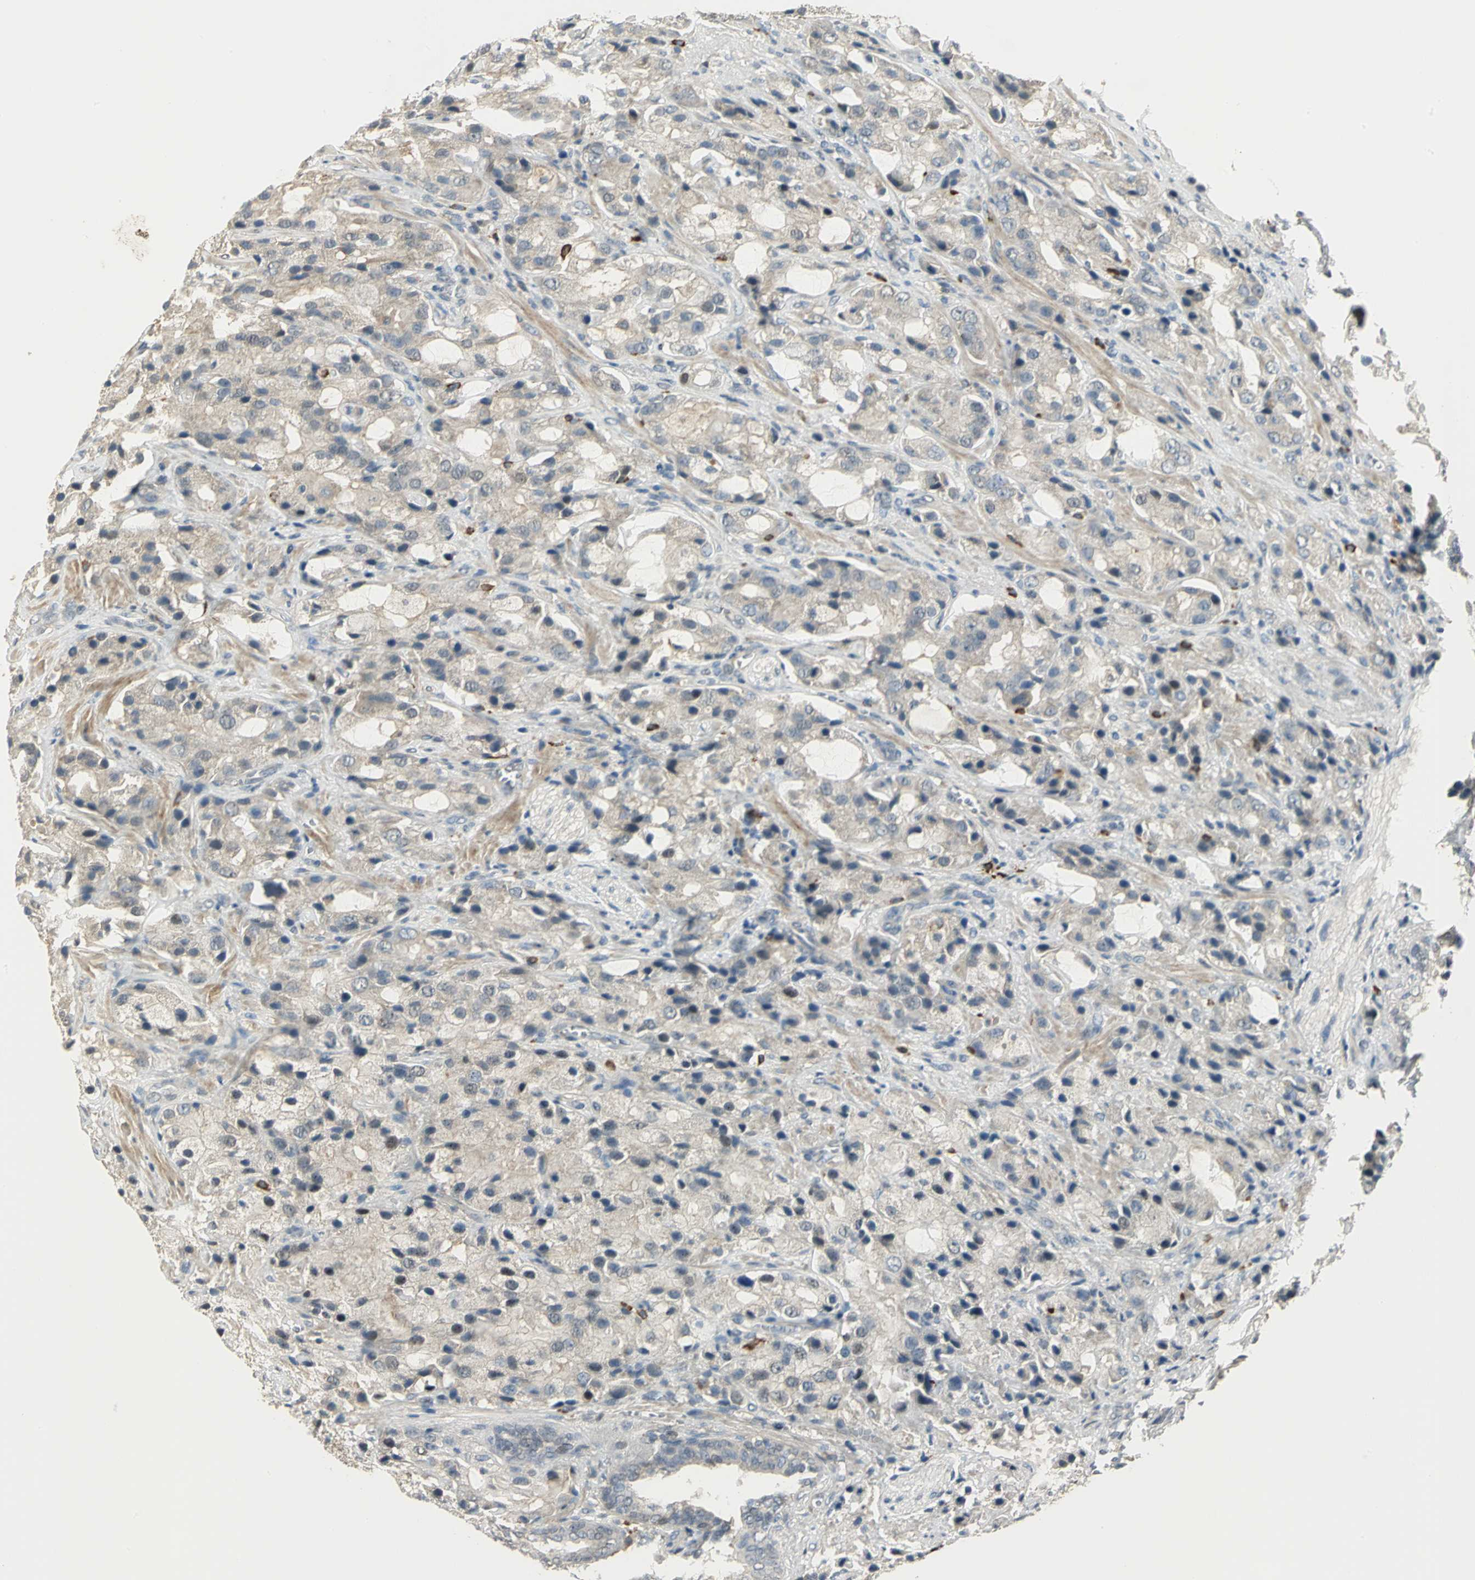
{"staining": {"intensity": "negative", "quantity": "none", "location": "none"}, "tissue": "prostate cancer", "cell_type": "Tumor cells", "image_type": "cancer", "snomed": [{"axis": "morphology", "description": "Adenocarcinoma, High grade"}, {"axis": "topography", "description": "Prostate"}], "caption": "High power microscopy histopathology image of an immunohistochemistry photomicrograph of adenocarcinoma (high-grade) (prostate), revealing no significant positivity in tumor cells.", "gene": "PROC", "patient": {"sex": "male", "age": 70}}